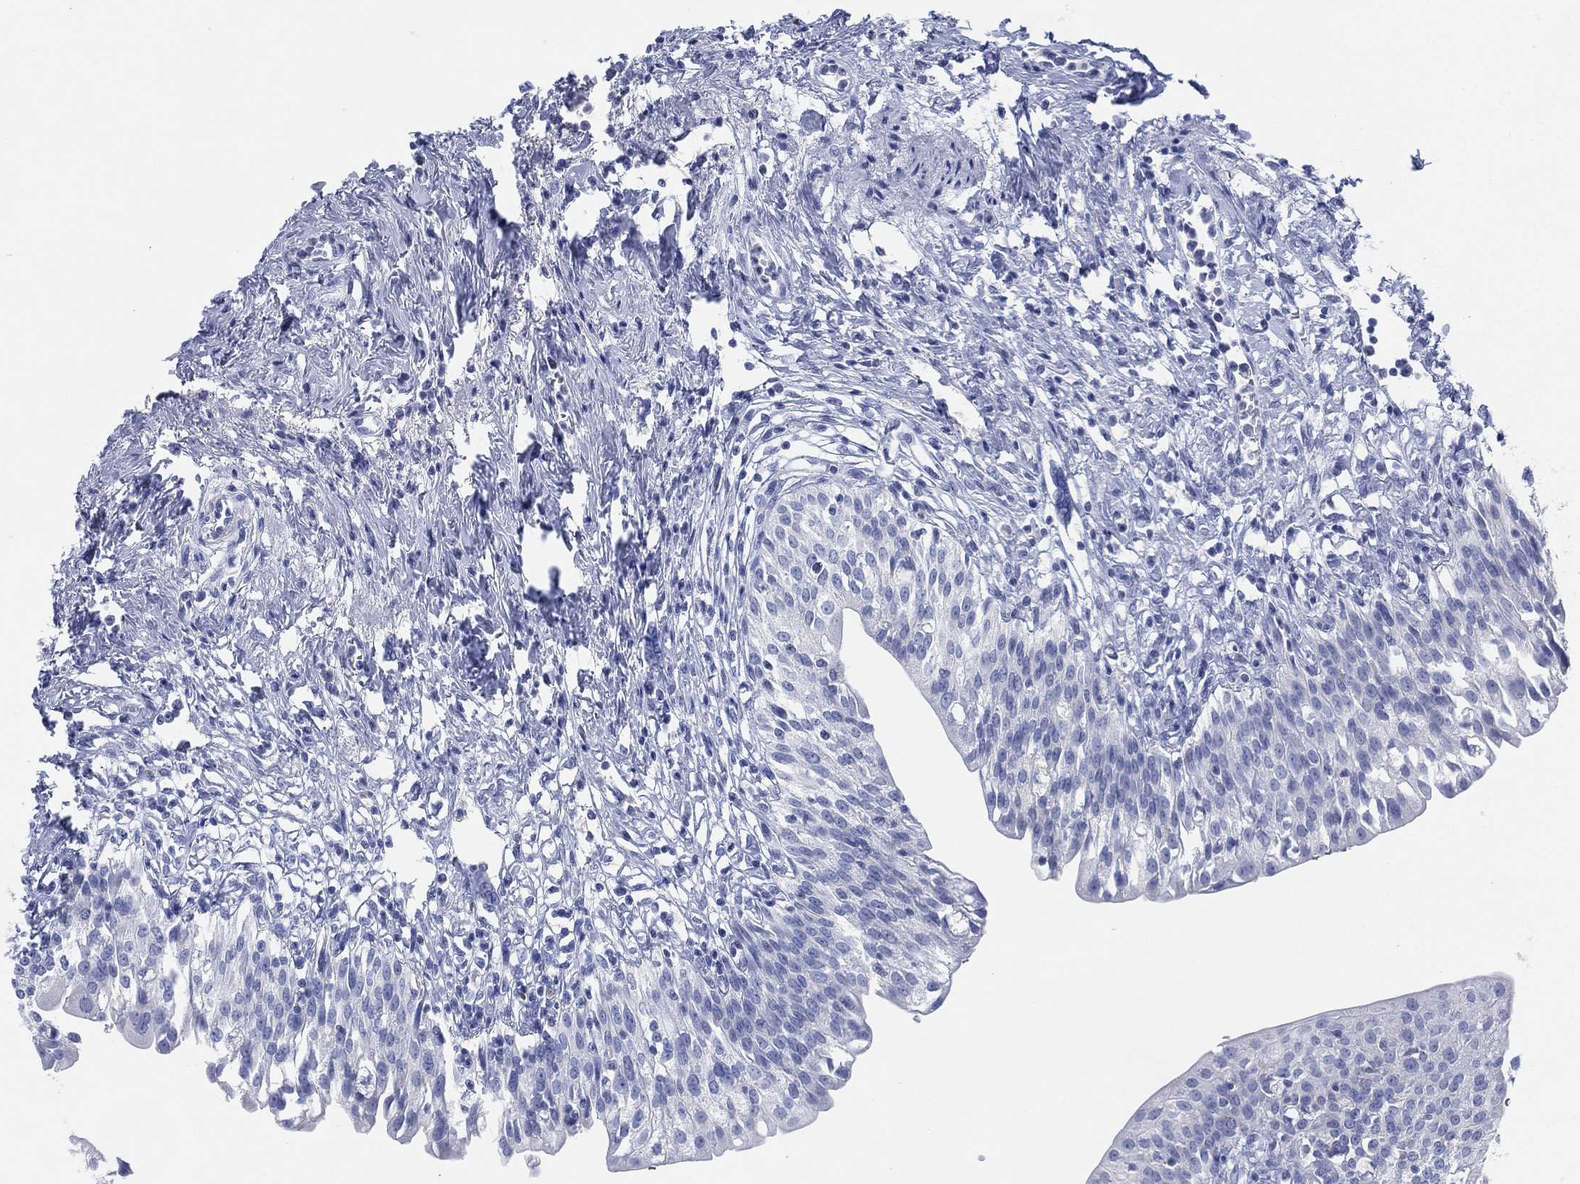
{"staining": {"intensity": "negative", "quantity": "none", "location": "none"}, "tissue": "urinary bladder", "cell_type": "Urothelial cells", "image_type": "normal", "snomed": [{"axis": "morphology", "description": "Normal tissue, NOS"}, {"axis": "topography", "description": "Urinary bladder"}], "caption": "An image of urinary bladder stained for a protein exhibits no brown staining in urothelial cells.", "gene": "ADAD2", "patient": {"sex": "male", "age": 76}}